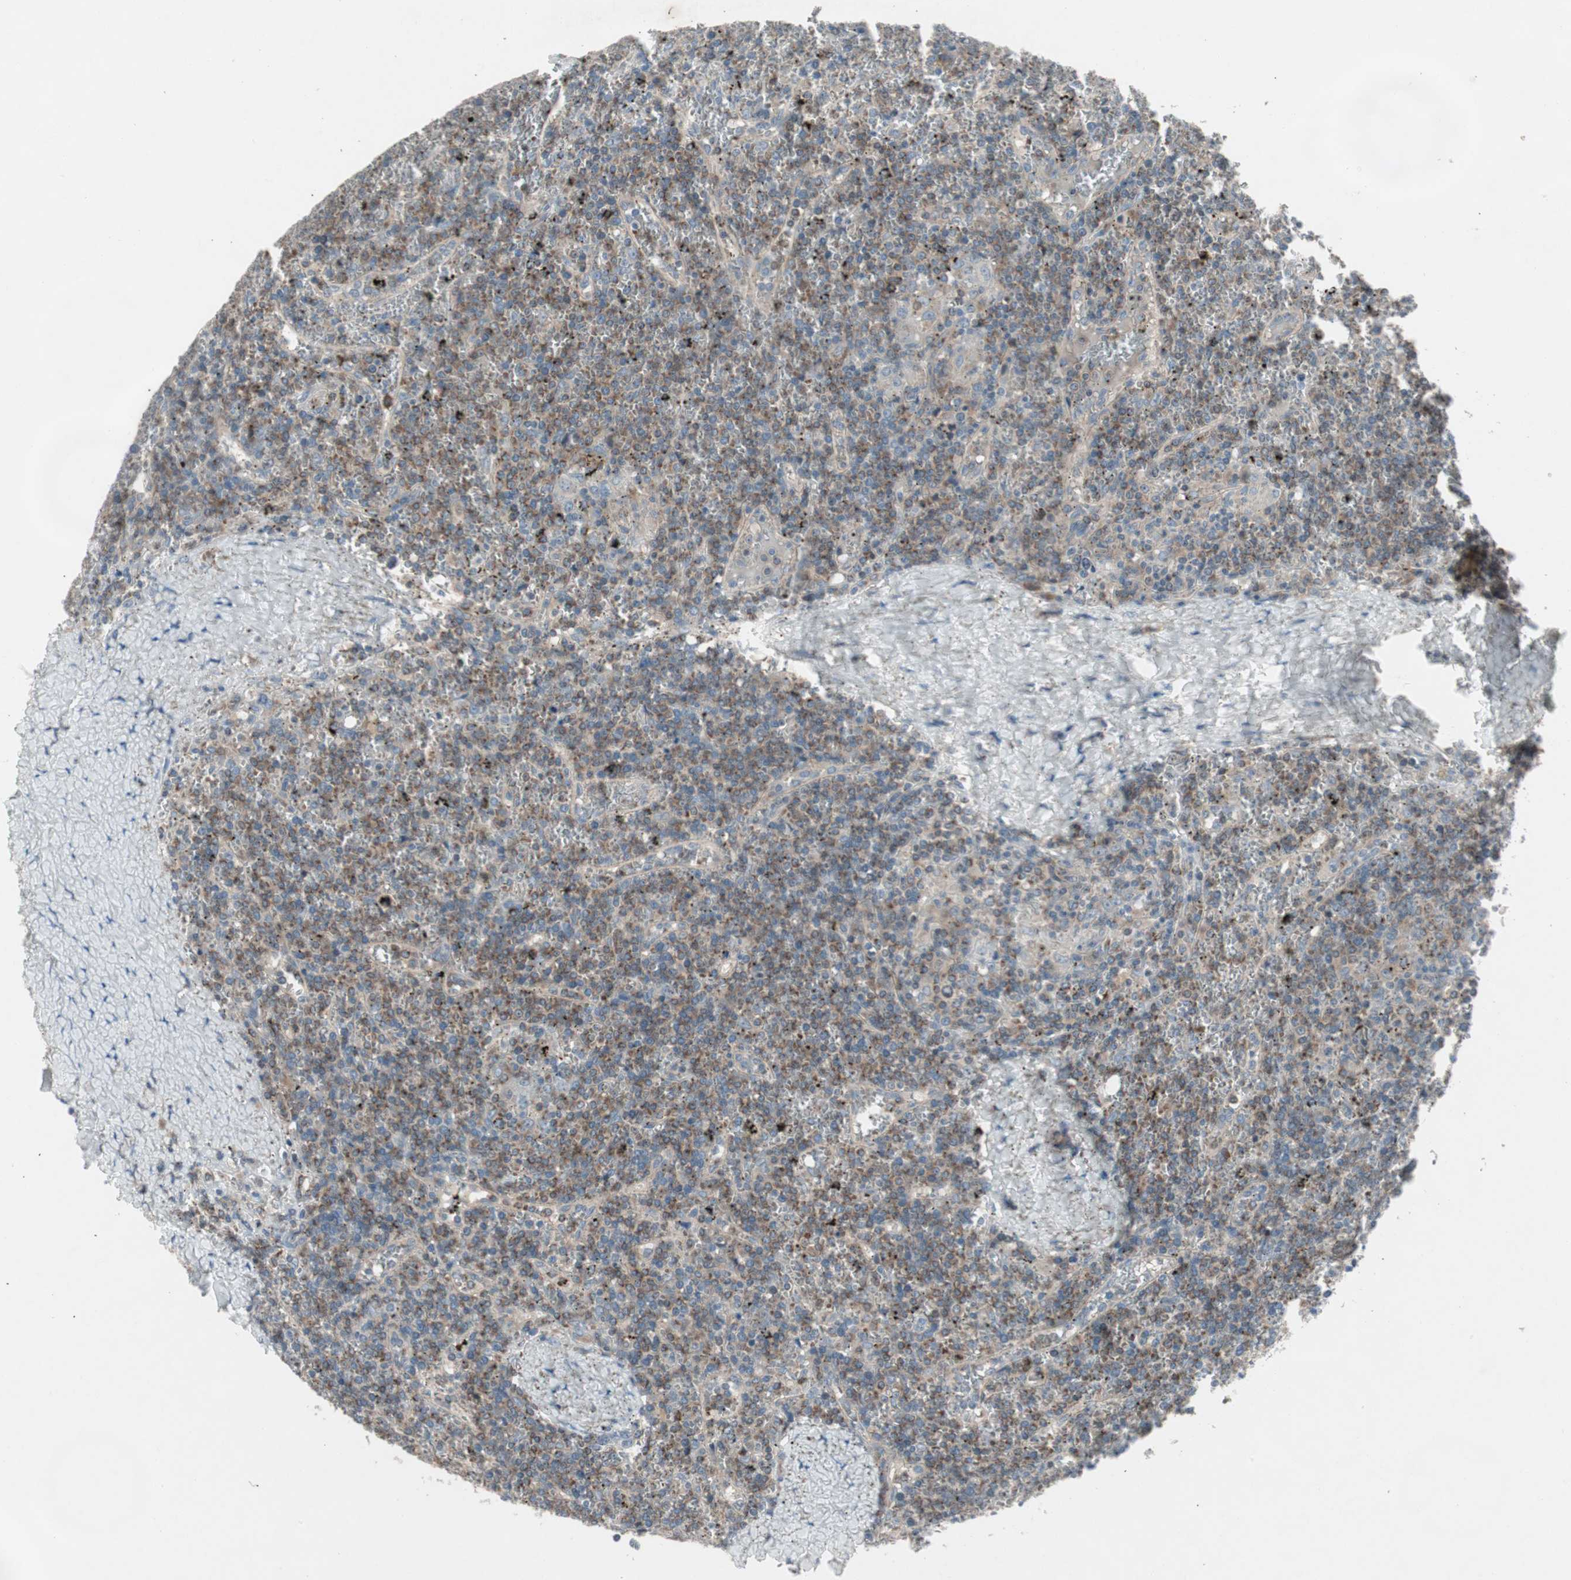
{"staining": {"intensity": "moderate", "quantity": ">75%", "location": "cytoplasmic/membranous"}, "tissue": "lymphoma", "cell_type": "Tumor cells", "image_type": "cancer", "snomed": [{"axis": "morphology", "description": "Malignant lymphoma, non-Hodgkin's type, Low grade"}, {"axis": "topography", "description": "Spleen"}], "caption": "Brown immunohistochemical staining in human lymphoma exhibits moderate cytoplasmic/membranous expression in about >75% of tumor cells.", "gene": "PANK2", "patient": {"sex": "female", "age": 19}}